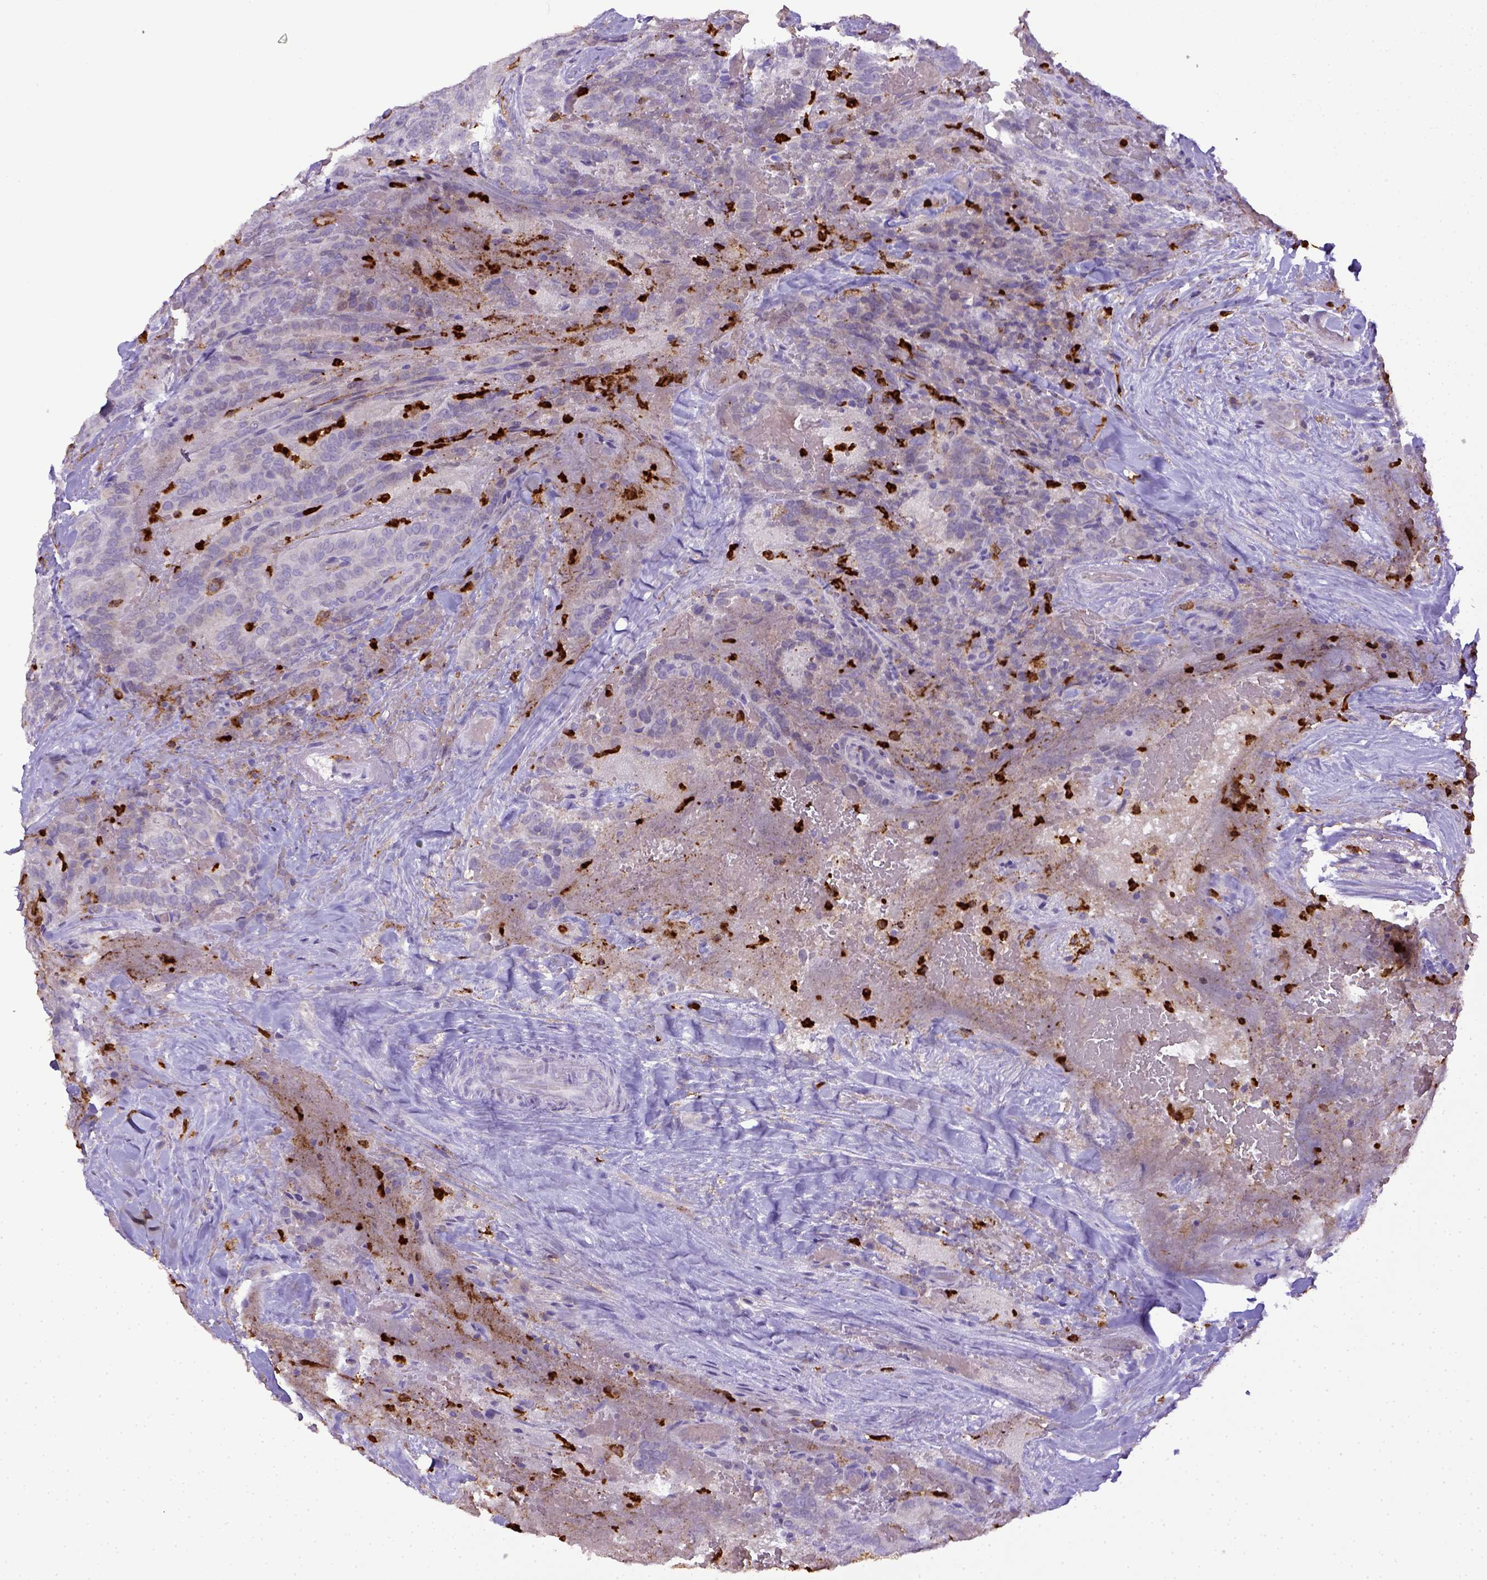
{"staining": {"intensity": "negative", "quantity": "none", "location": "none"}, "tissue": "thyroid cancer", "cell_type": "Tumor cells", "image_type": "cancer", "snomed": [{"axis": "morphology", "description": "Papillary adenocarcinoma, NOS"}, {"axis": "topography", "description": "Thyroid gland"}], "caption": "Immunohistochemistry of thyroid cancer (papillary adenocarcinoma) reveals no expression in tumor cells.", "gene": "ITGAM", "patient": {"sex": "male", "age": 61}}